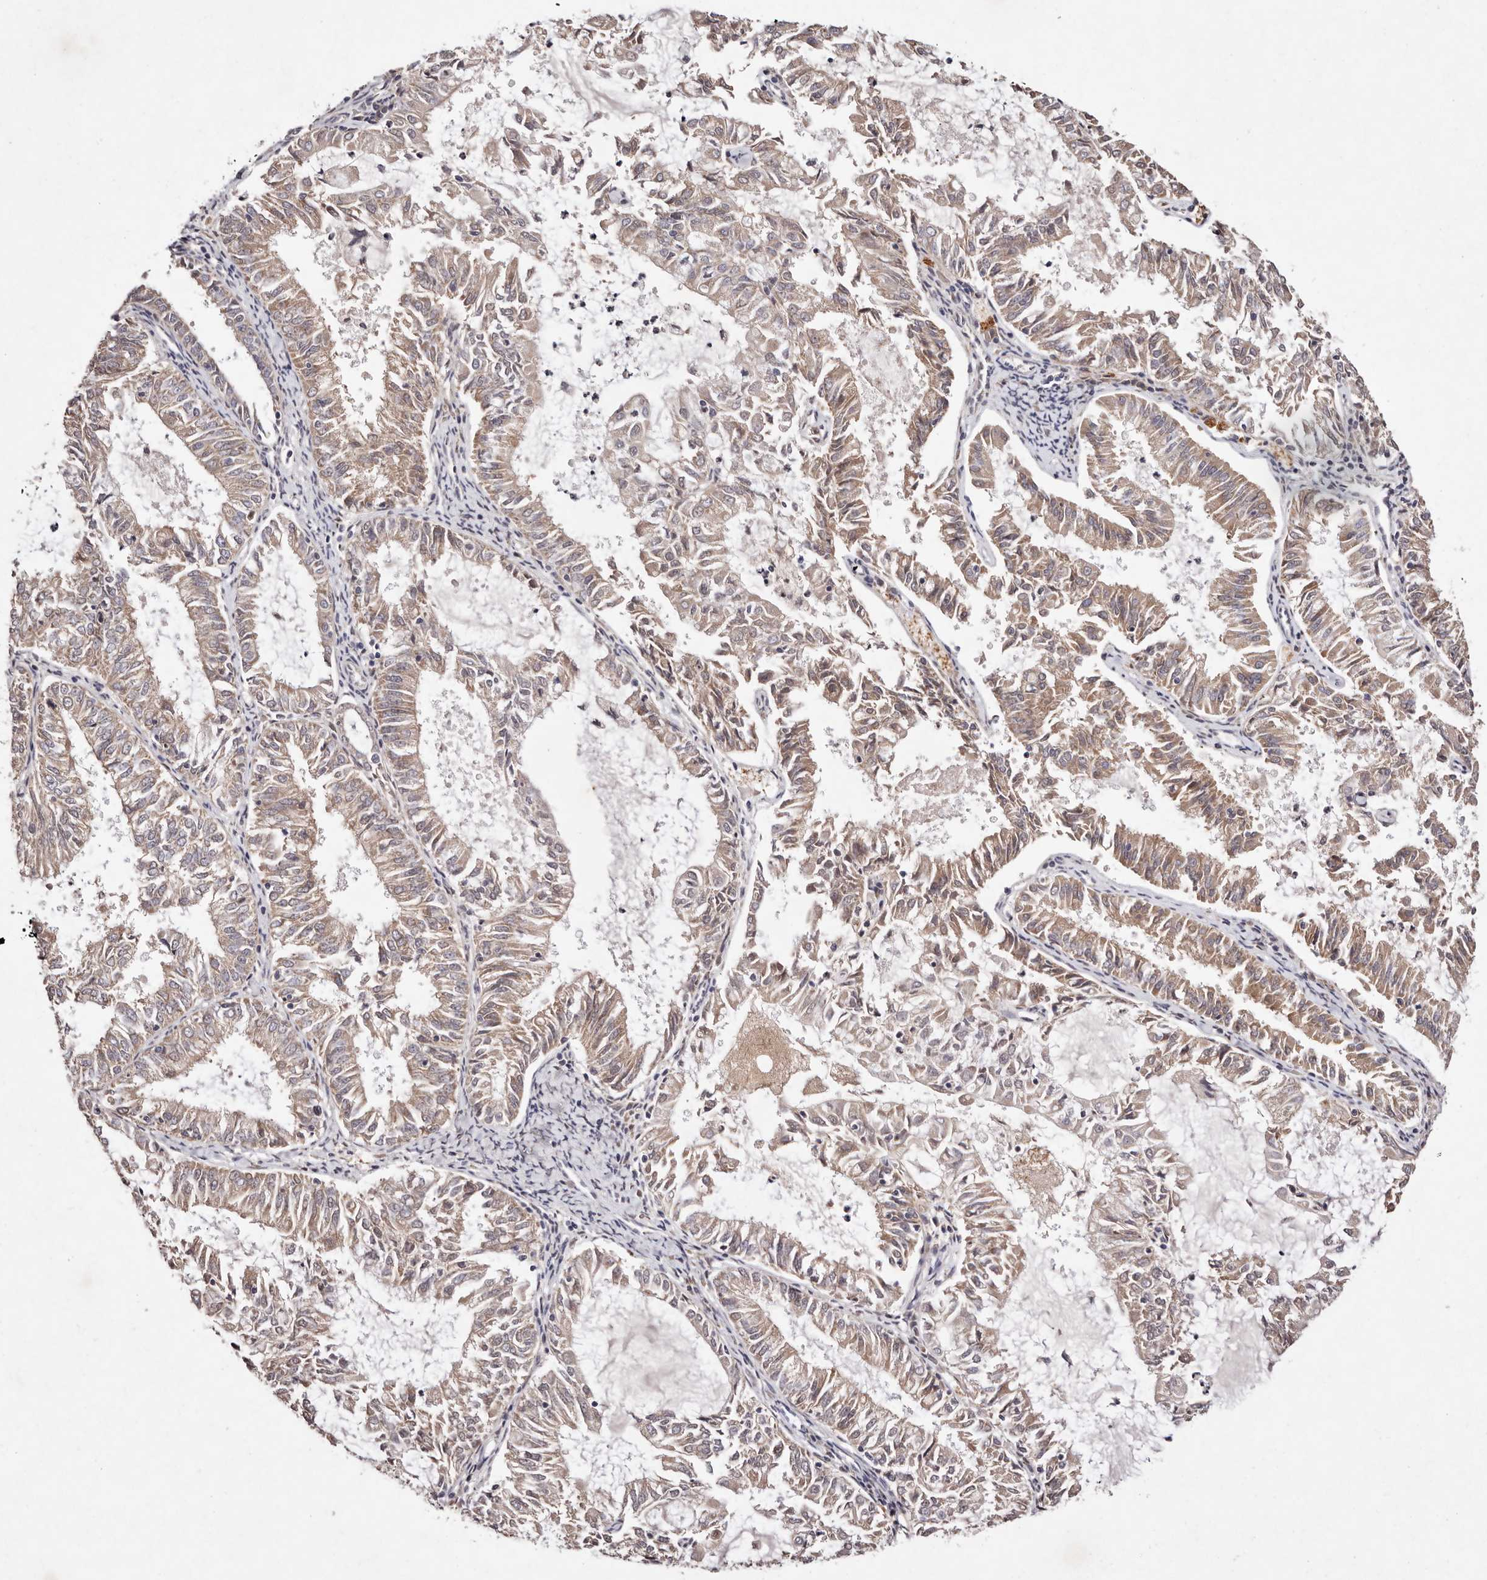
{"staining": {"intensity": "weak", "quantity": ">75%", "location": "cytoplasmic/membranous"}, "tissue": "endometrial cancer", "cell_type": "Tumor cells", "image_type": "cancer", "snomed": [{"axis": "morphology", "description": "Adenocarcinoma, NOS"}, {"axis": "topography", "description": "Endometrium"}], "caption": "Endometrial cancer (adenocarcinoma) was stained to show a protein in brown. There is low levels of weak cytoplasmic/membranous expression in approximately >75% of tumor cells.", "gene": "TSC2", "patient": {"sex": "female", "age": 57}}